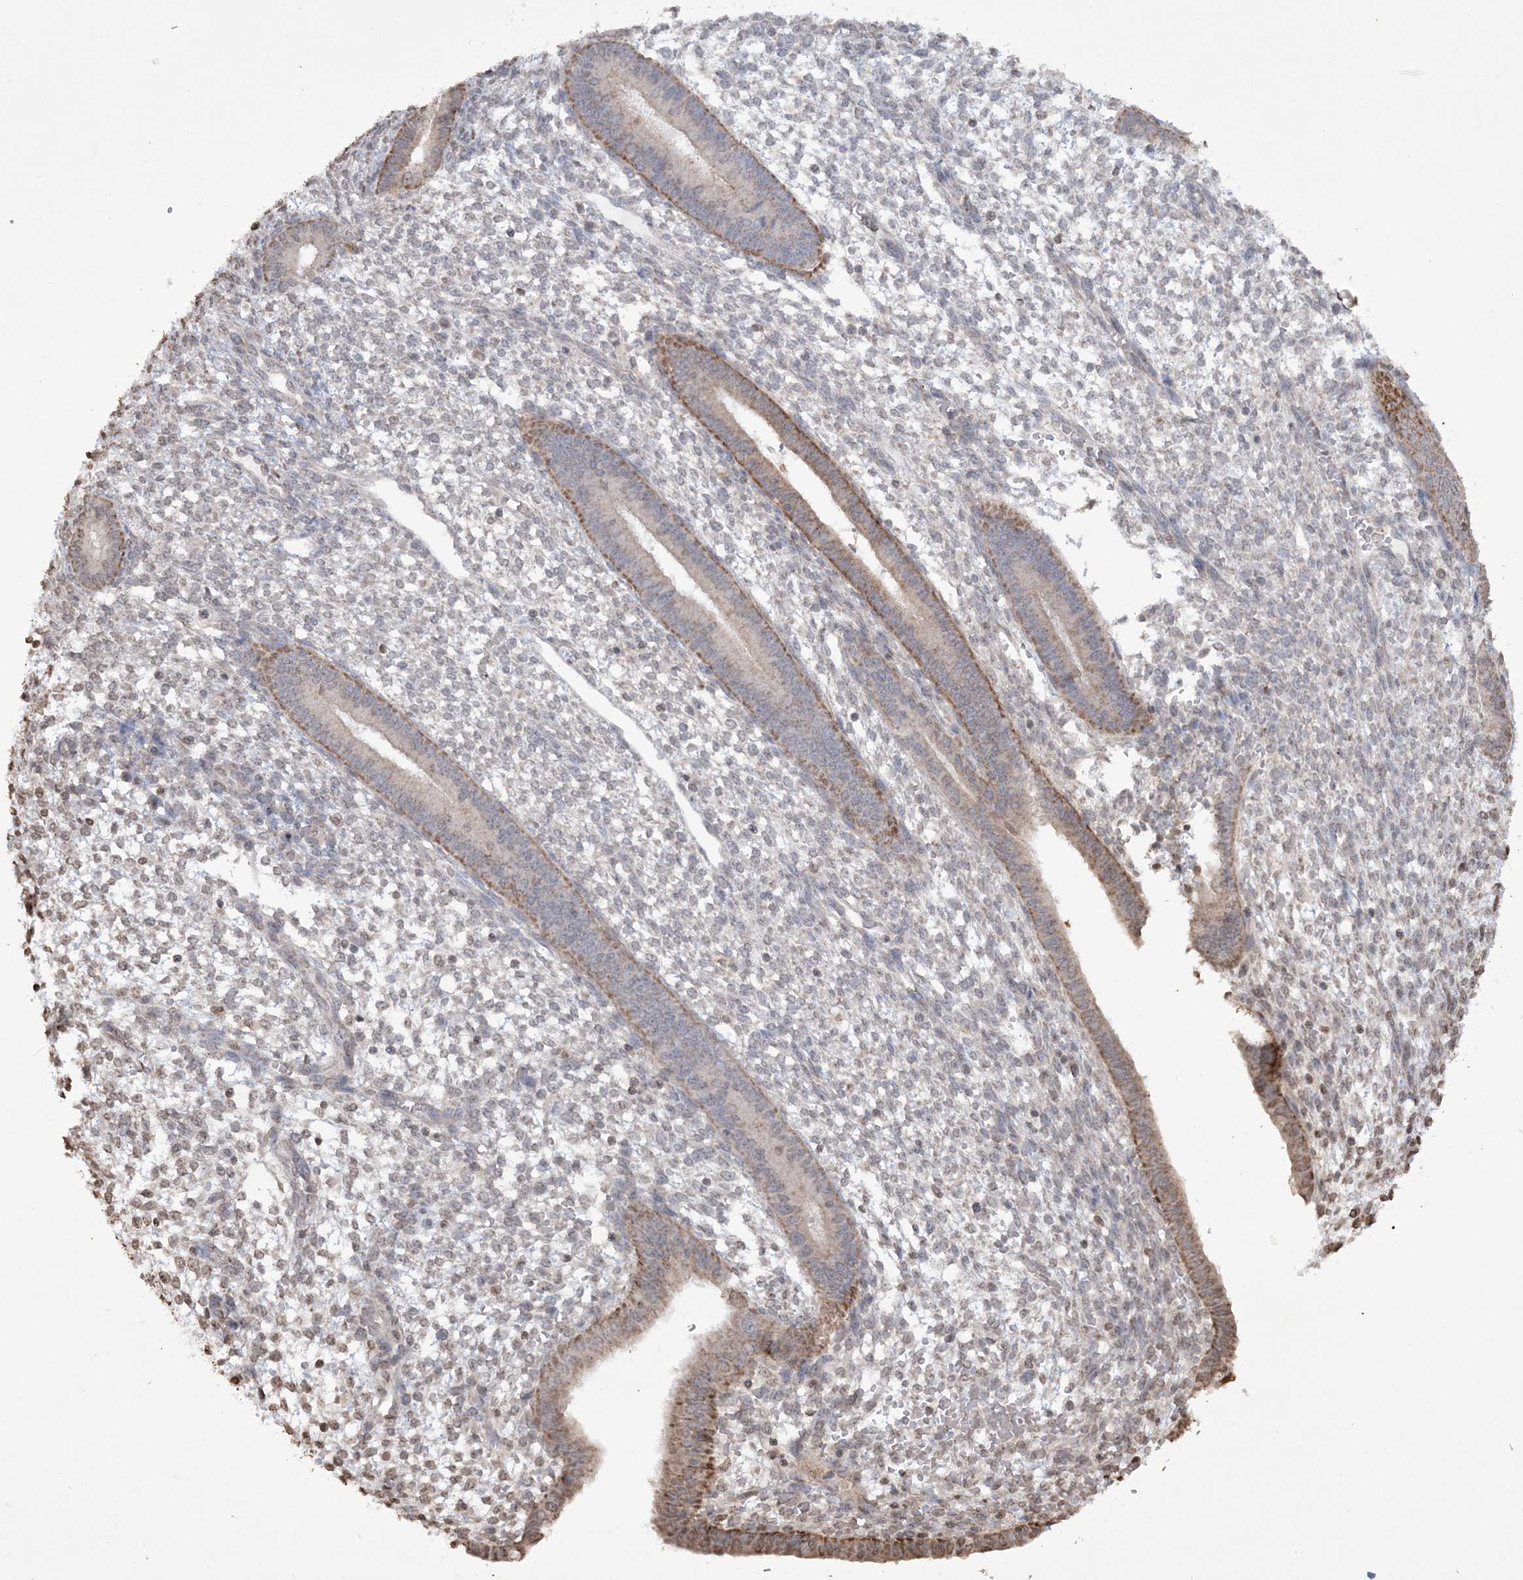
{"staining": {"intensity": "moderate", "quantity": "<25%", "location": "nuclear"}, "tissue": "endometrium", "cell_type": "Cells in endometrial stroma", "image_type": "normal", "snomed": [{"axis": "morphology", "description": "Normal tissue, NOS"}, {"axis": "topography", "description": "Endometrium"}], "caption": "Cells in endometrial stroma show moderate nuclear expression in approximately <25% of cells in unremarkable endometrium.", "gene": "TTC7A", "patient": {"sex": "female", "age": 46}}